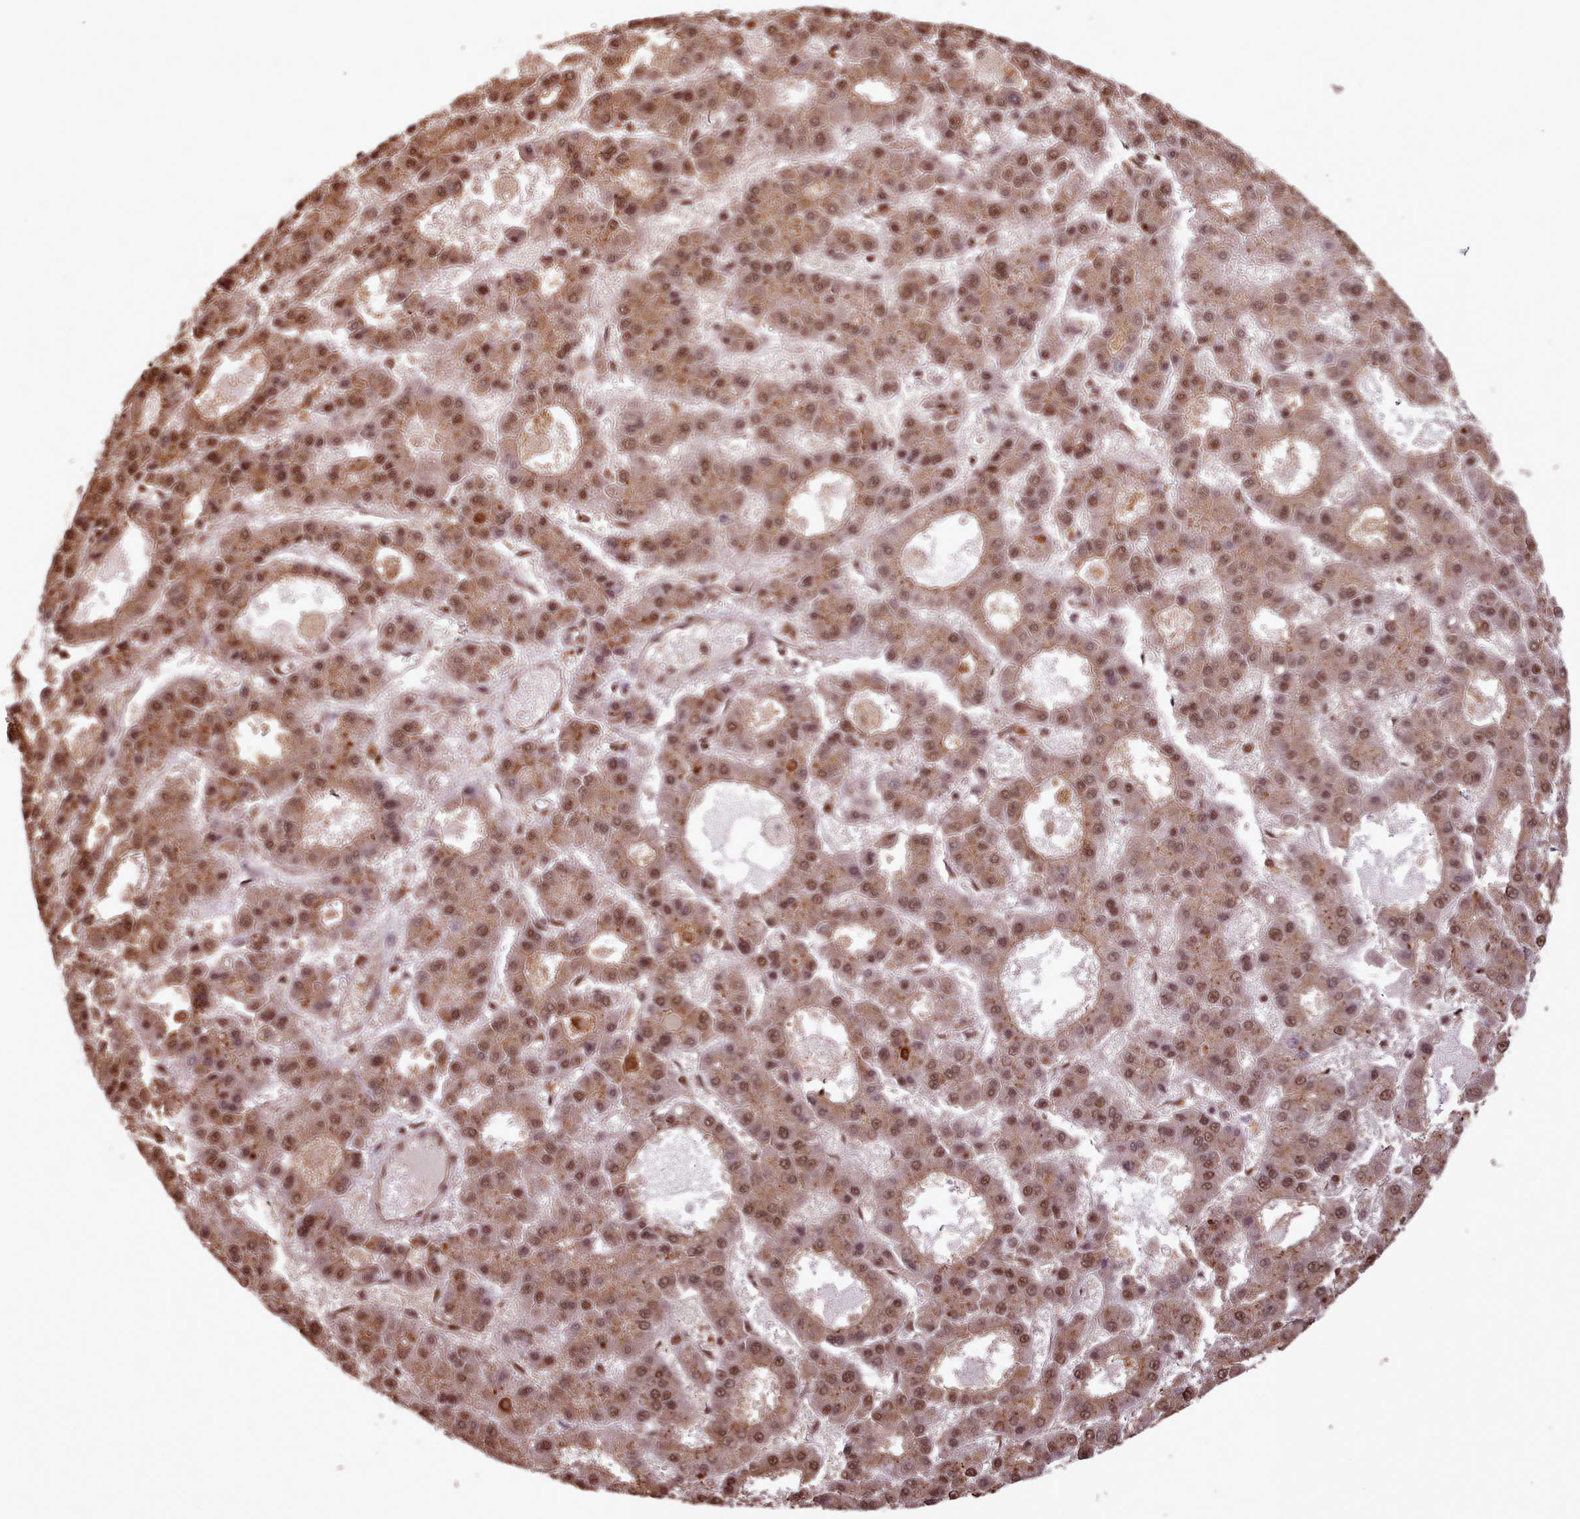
{"staining": {"intensity": "moderate", "quantity": ">75%", "location": "cytoplasmic/membranous,nuclear"}, "tissue": "liver cancer", "cell_type": "Tumor cells", "image_type": "cancer", "snomed": [{"axis": "morphology", "description": "Carcinoma, Hepatocellular, NOS"}, {"axis": "topography", "description": "Liver"}], "caption": "Protein expression analysis of liver cancer (hepatocellular carcinoma) displays moderate cytoplasmic/membranous and nuclear expression in about >75% of tumor cells.", "gene": "RPS27A", "patient": {"sex": "male", "age": 70}}